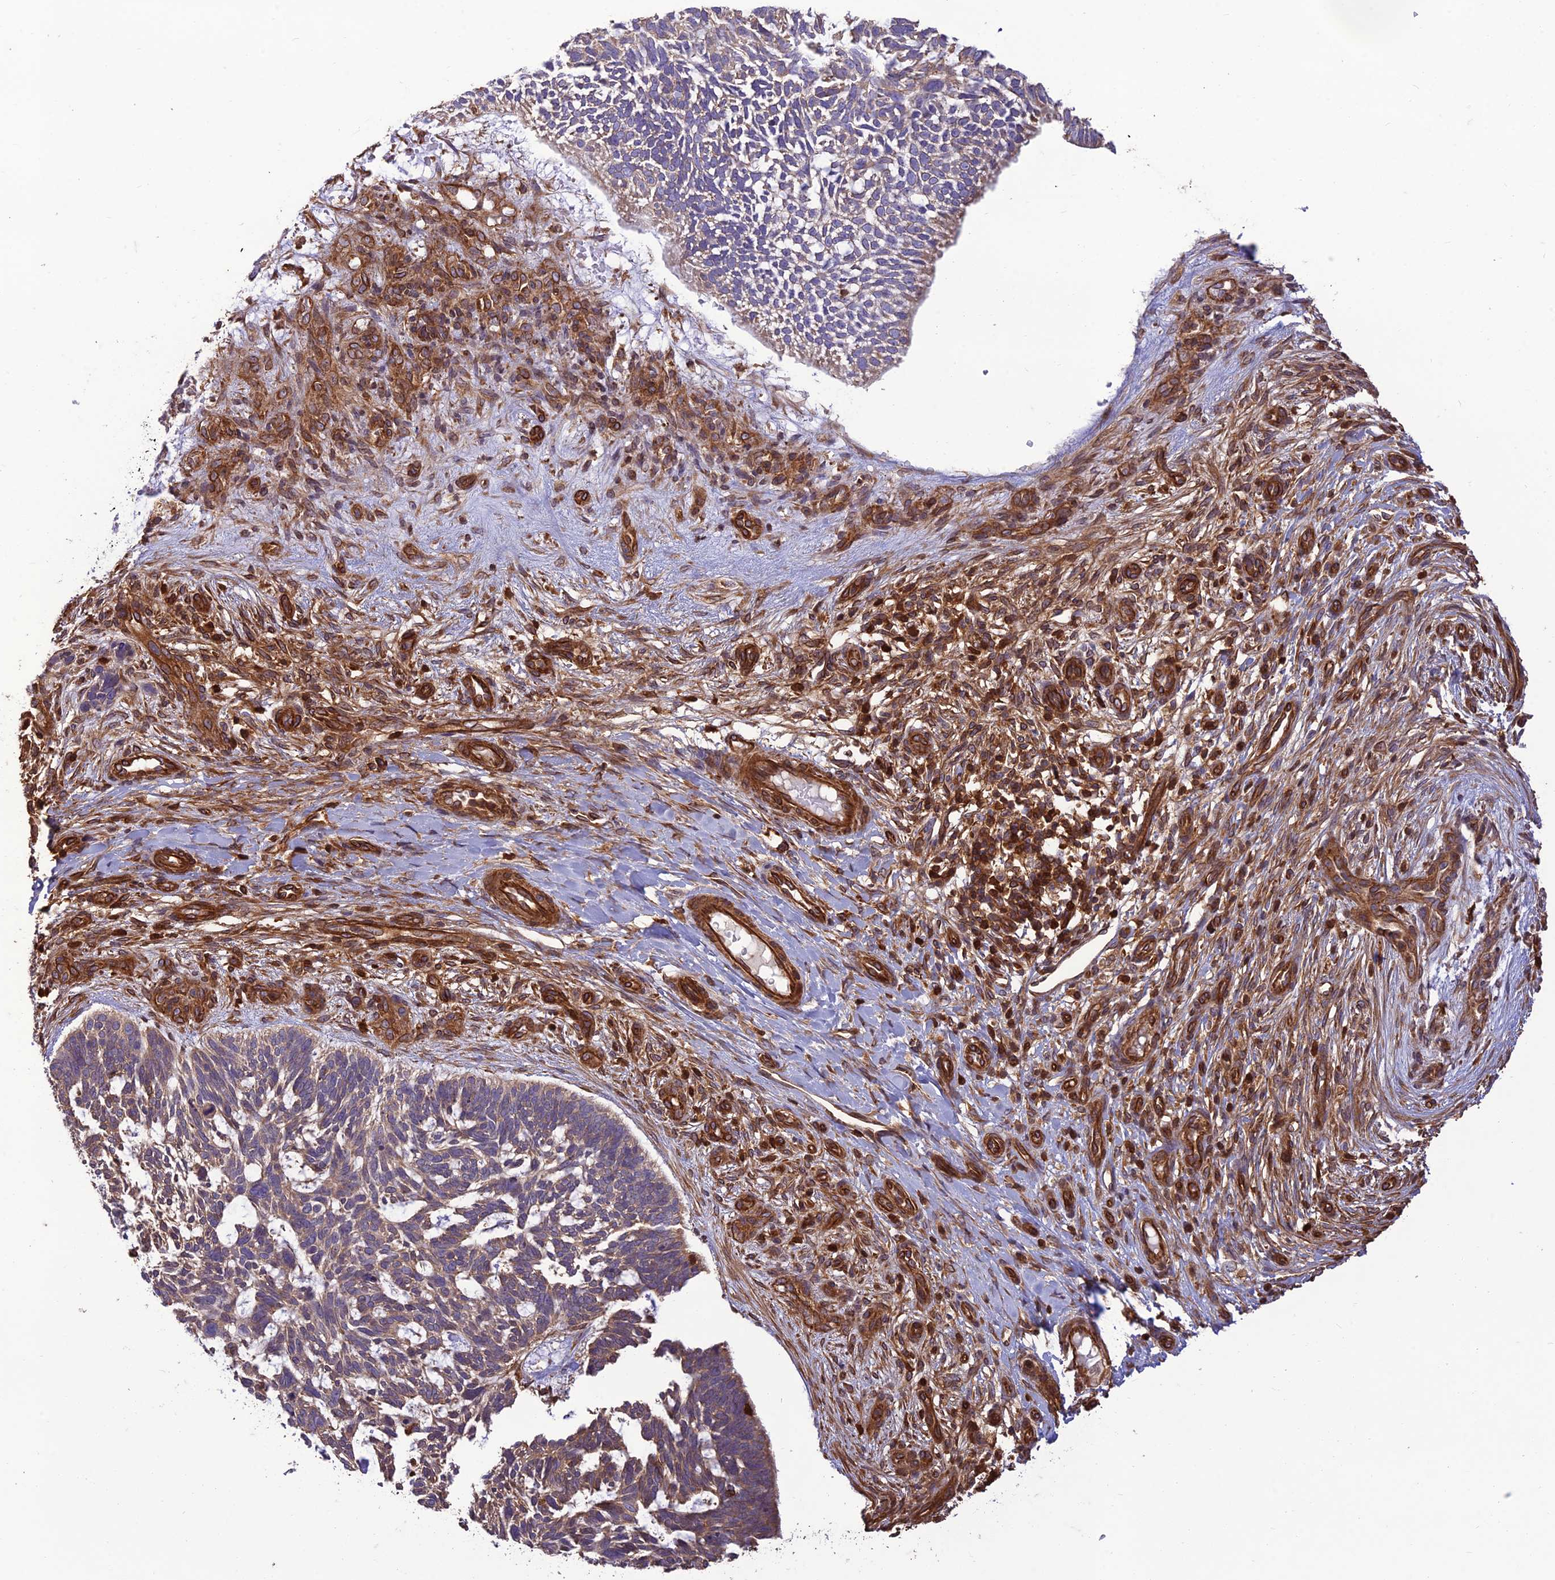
{"staining": {"intensity": "weak", "quantity": "<25%", "location": "cytoplasmic/membranous"}, "tissue": "skin cancer", "cell_type": "Tumor cells", "image_type": "cancer", "snomed": [{"axis": "morphology", "description": "Basal cell carcinoma"}, {"axis": "topography", "description": "Skin"}], "caption": "IHC micrograph of human skin cancer stained for a protein (brown), which demonstrates no staining in tumor cells.", "gene": "HPSE2", "patient": {"sex": "male", "age": 88}}